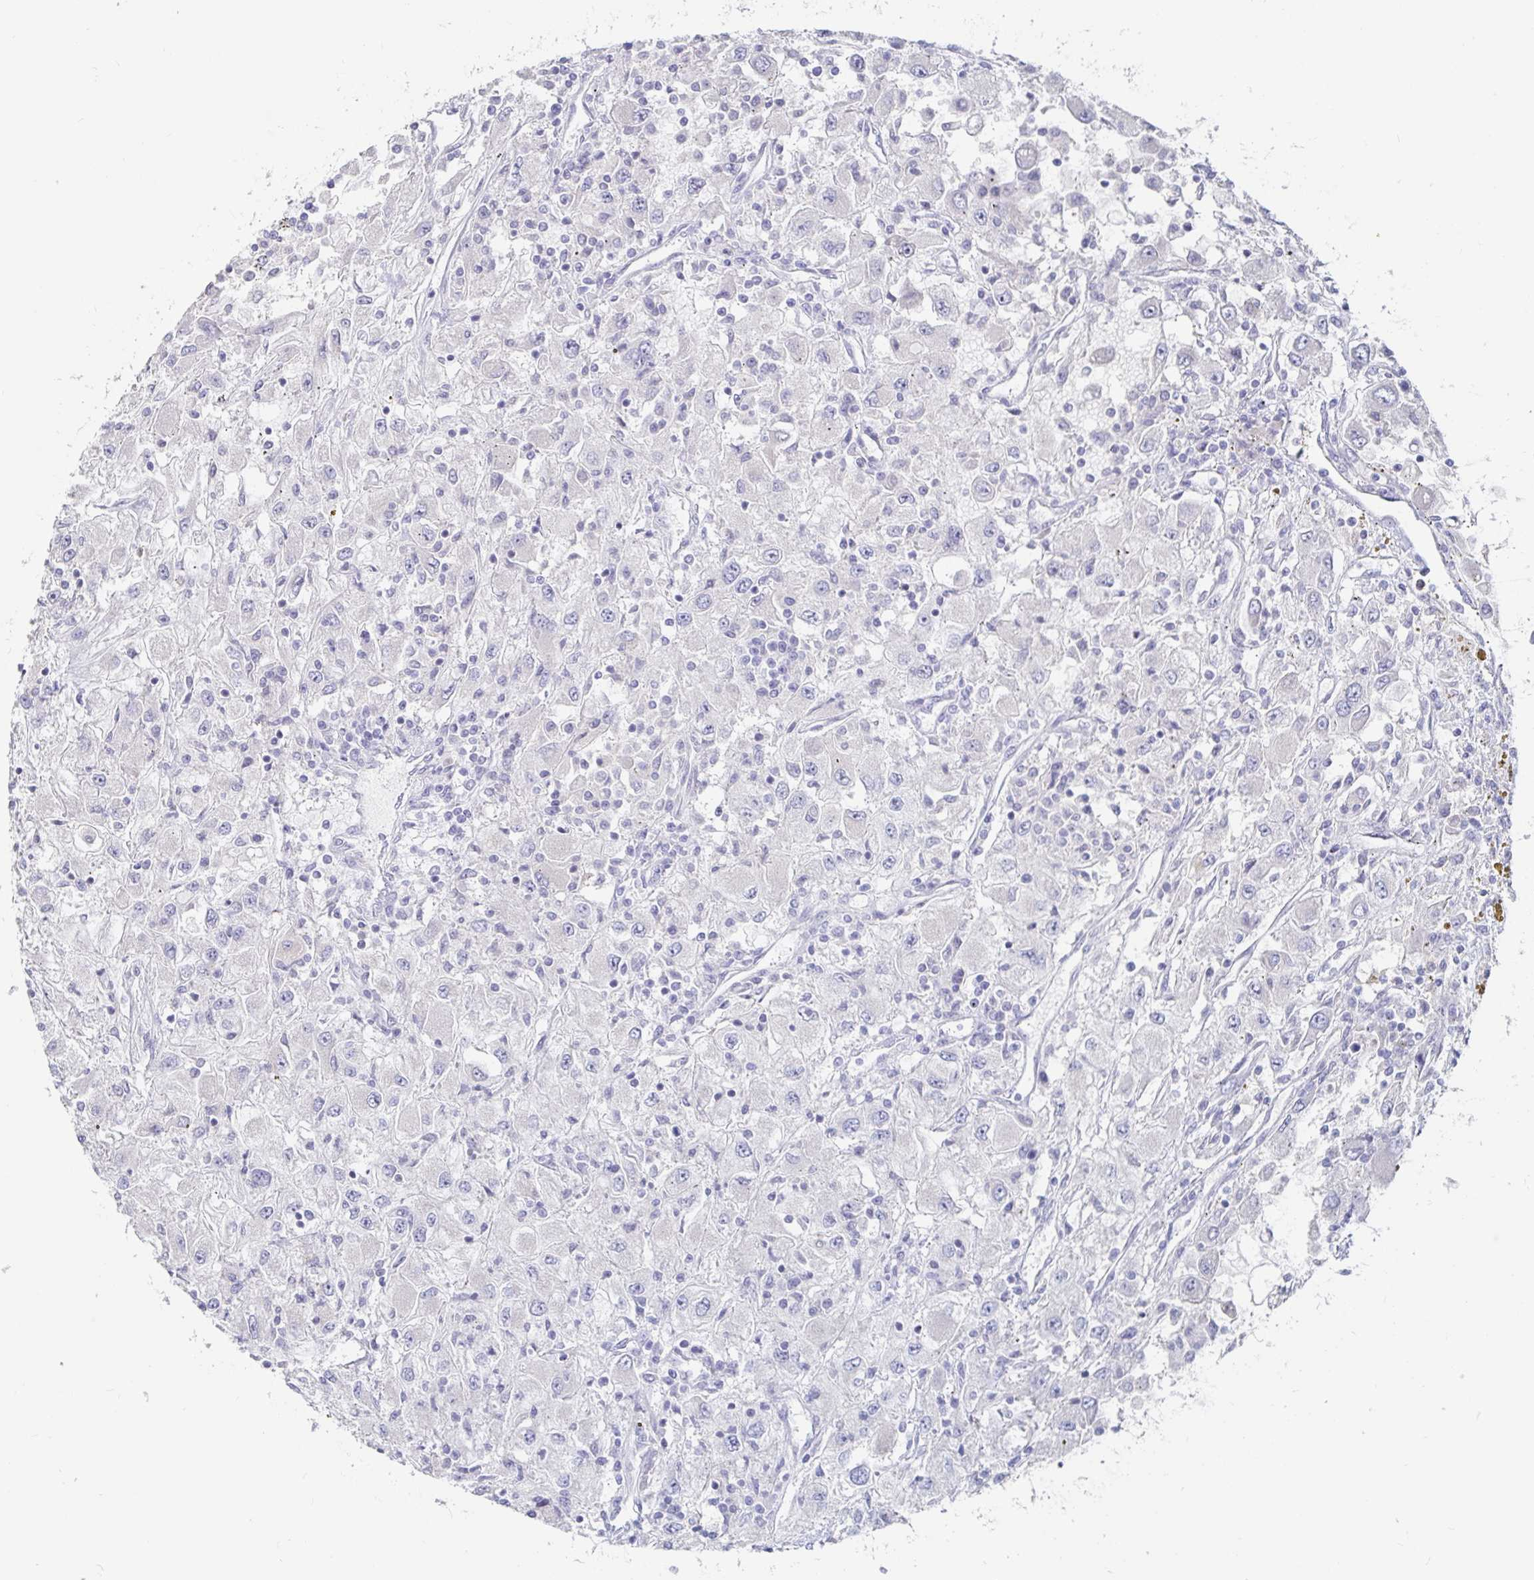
{"staining": {"intensity": "negative", "quantity": "none", "location": "none"}, "tissue": "renal cancer", "cell_type": "Tumor cells", "image_type": "cancer", "snomed": [{"axis": "morphology", "description": "Adenocarcinoma, NOS"}, {"axis": "topography", "description": "Kidney"}], "caption": "The histopathology image demonstrates no staining of tumor cells in renal adenocarcinoma.", "gene": "SPPL3", "patient": {"sex": "female", "age": 67}}